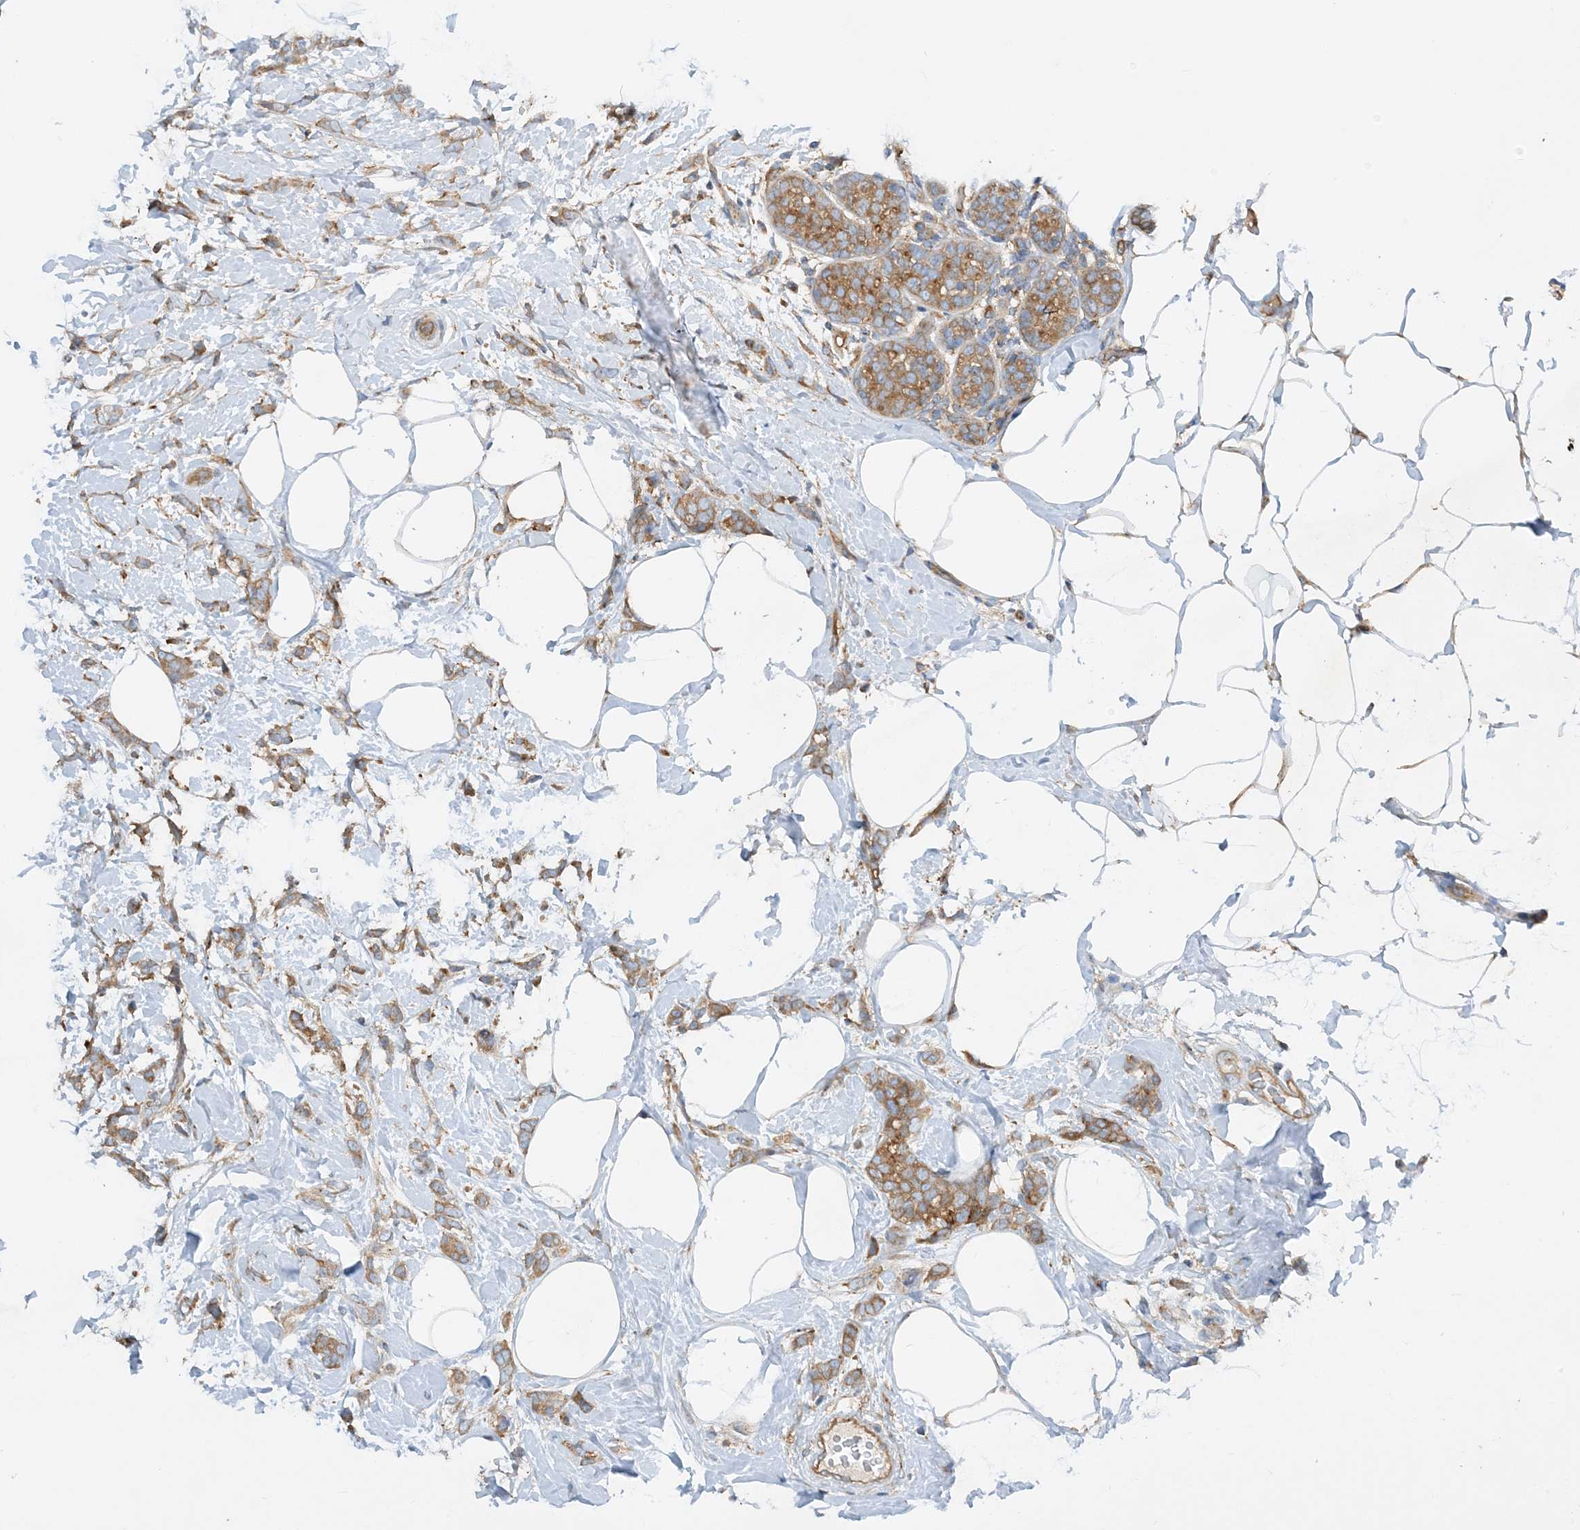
{"staining": {"intensity": "moderate", "quantity": ">75%", "location": "cytoplasmic/membranous"}, "tissue": "breast cancer", "cell_type": "Tumor cells", "image_type": "cancer", "snomed": [{"axis": "morphology", "description": "Lobular carcinoma, in situ"}, {"axis": "morphology", "description": "Lobular carcinoma"}, {"axis": "topography", "description": "Breast"}], "caption": "Protein staining demonstrates moderate cytoplasmic/membranous positivity in approximately >75% of tumor cells in breast lobular carcinoma.", "gene": "SIDT1", "patient": {"sex": "female", "age": 41}}